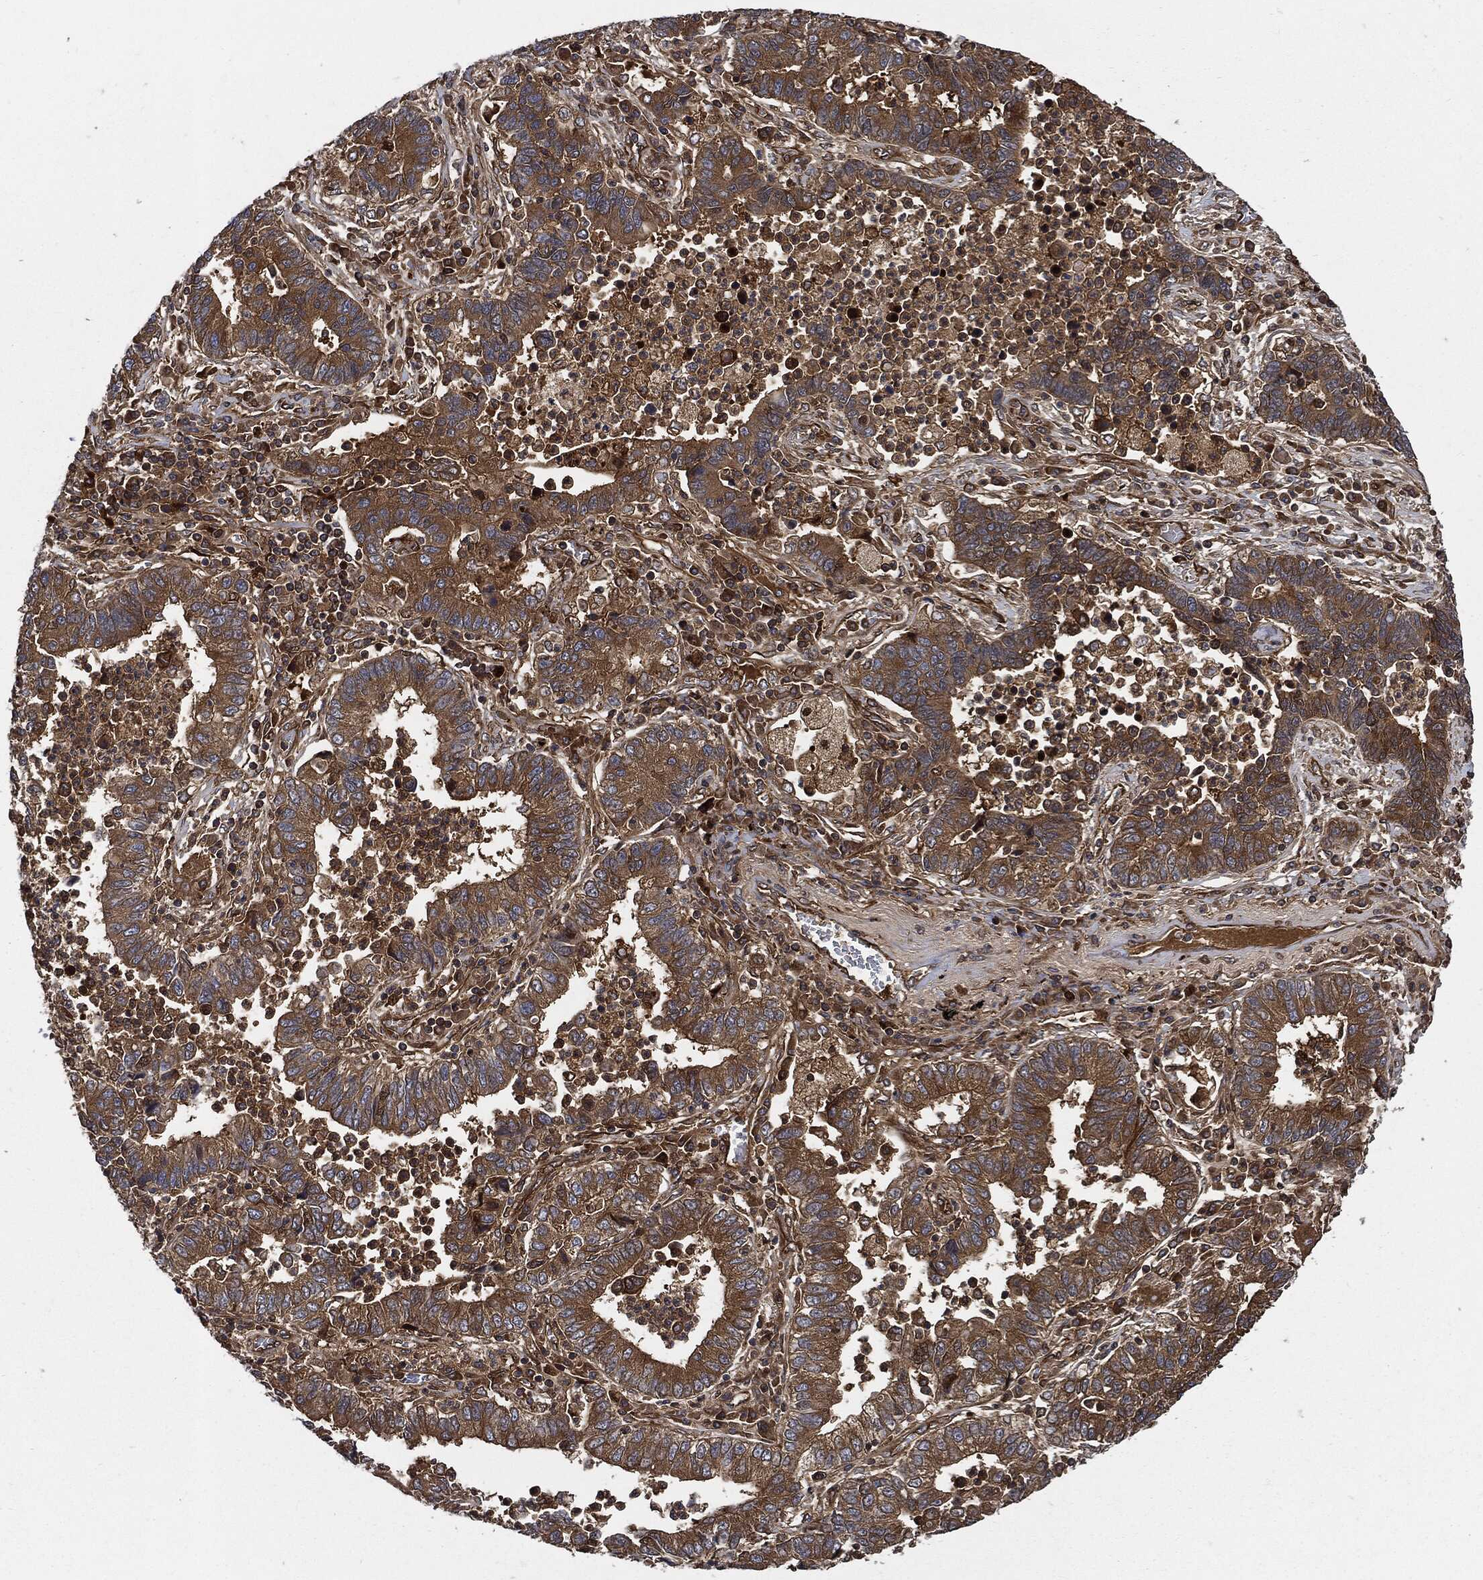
{"staining": {"intensity": "moderate", "quantity": ">75%", "location": "cytoplasmic/membranous"}, "tissue": "lung cancer", "cell_type": "Tumor cells", "image_type": "cancer", "snomed": [{"axis": "morphology", "description": "Adenocarcinoma, NOS"}, {"axis": "topography", "description": "Lung"}], "caption": "This photomicrograph shows IHC staining of human lung adenocarcinoma, with medium moderate cytoplasmic/membranous expression in approximately >75% of tumor cells.", "gene": "XPNPEP1", "patient": {"sex": "female", "age": 57}}